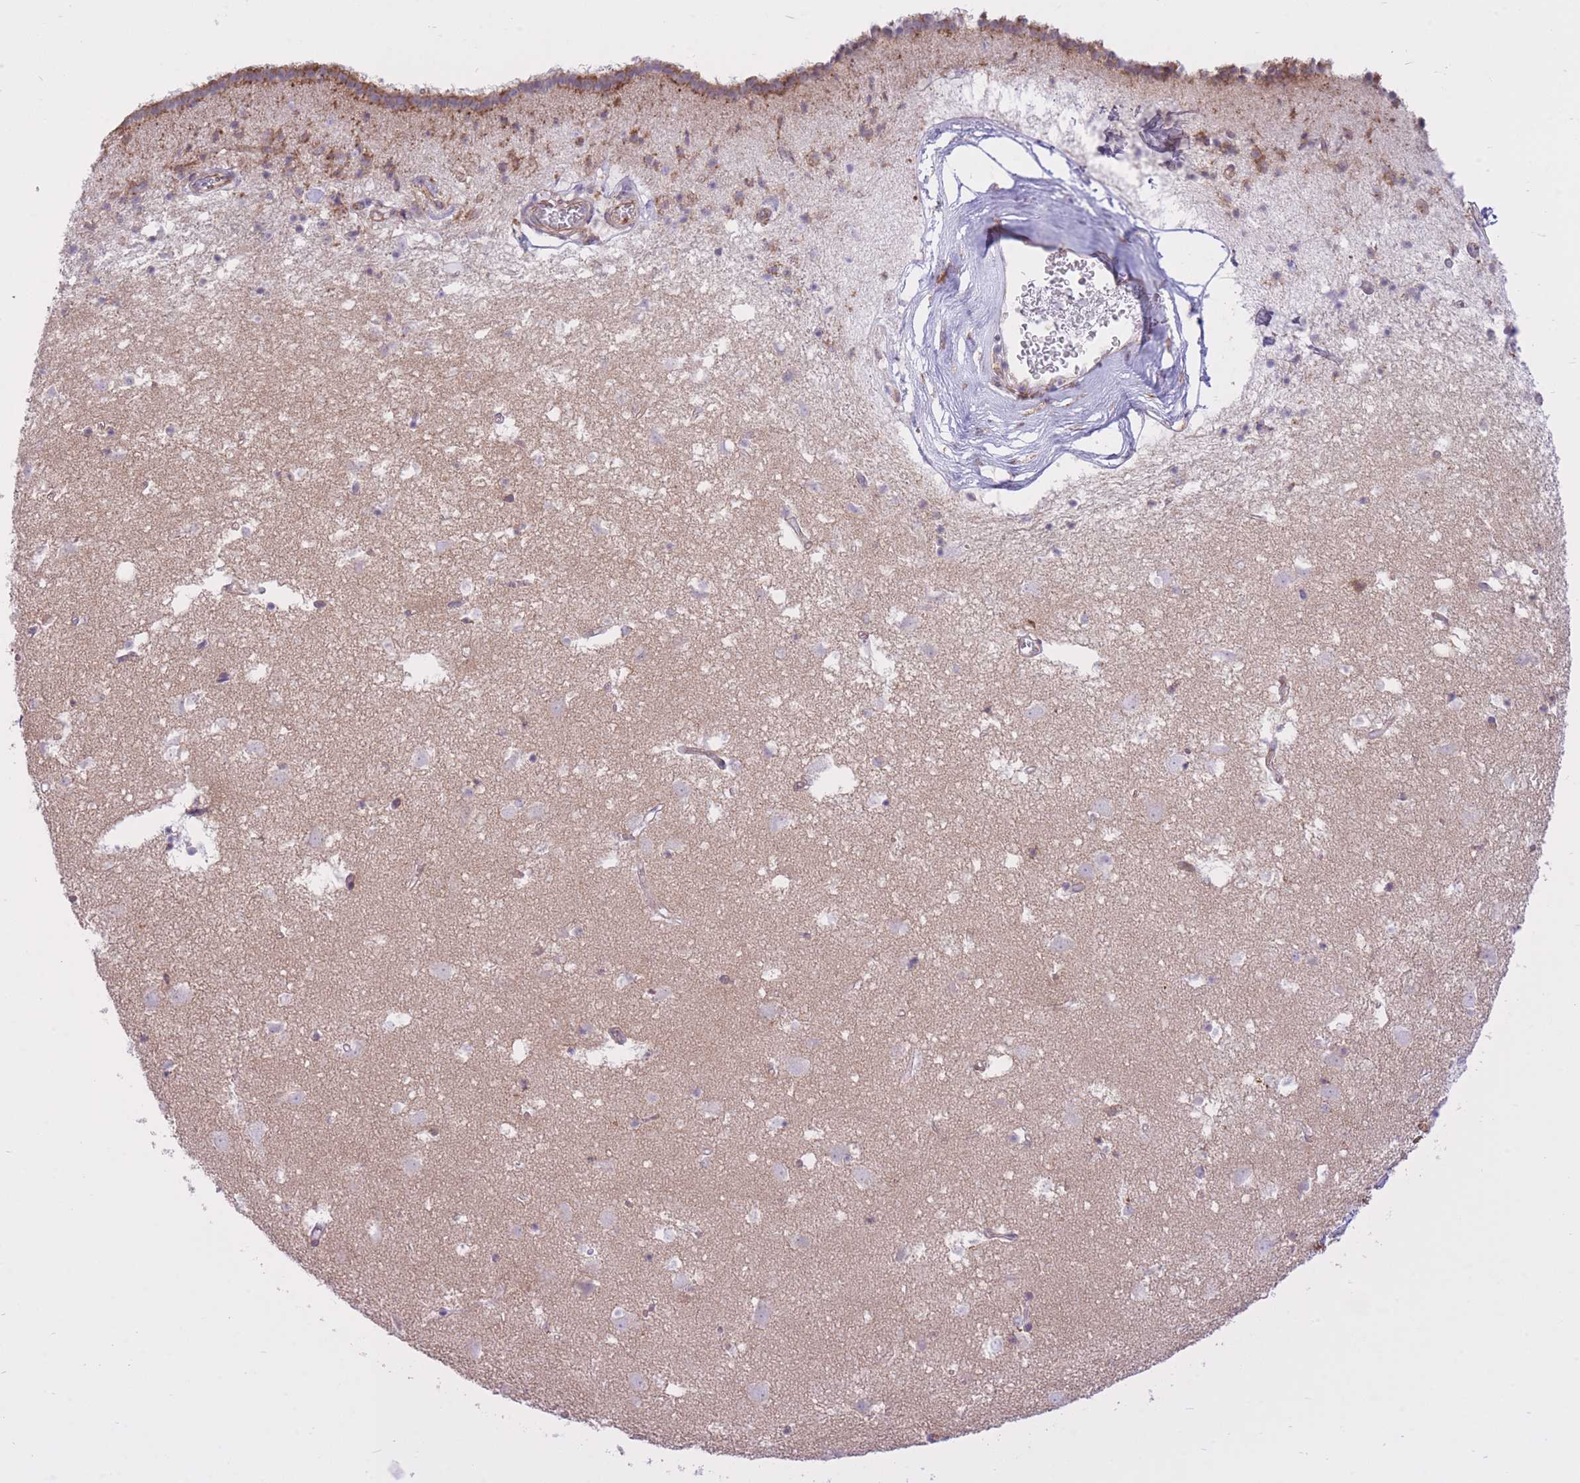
{"staining": {"intensity": "negative", "quantity": "none", "location": "none"}, "tissue": "caudate", "cell_type": "Glial cells", "image_type": "normal", "snomed": [{"axis": "morphology", "description": "Normal tissue, NOS"}, {"axis": "topography", "description": "Lateral ventricle wall"}], "caption": "Immunohistochemical staining of benign human caudate displays no significant expression in glial cells. (IHC, brightfield microscopy, high magnification).", "gene": "ZNF501", "patient": {"sex": "male", "age": 58}}